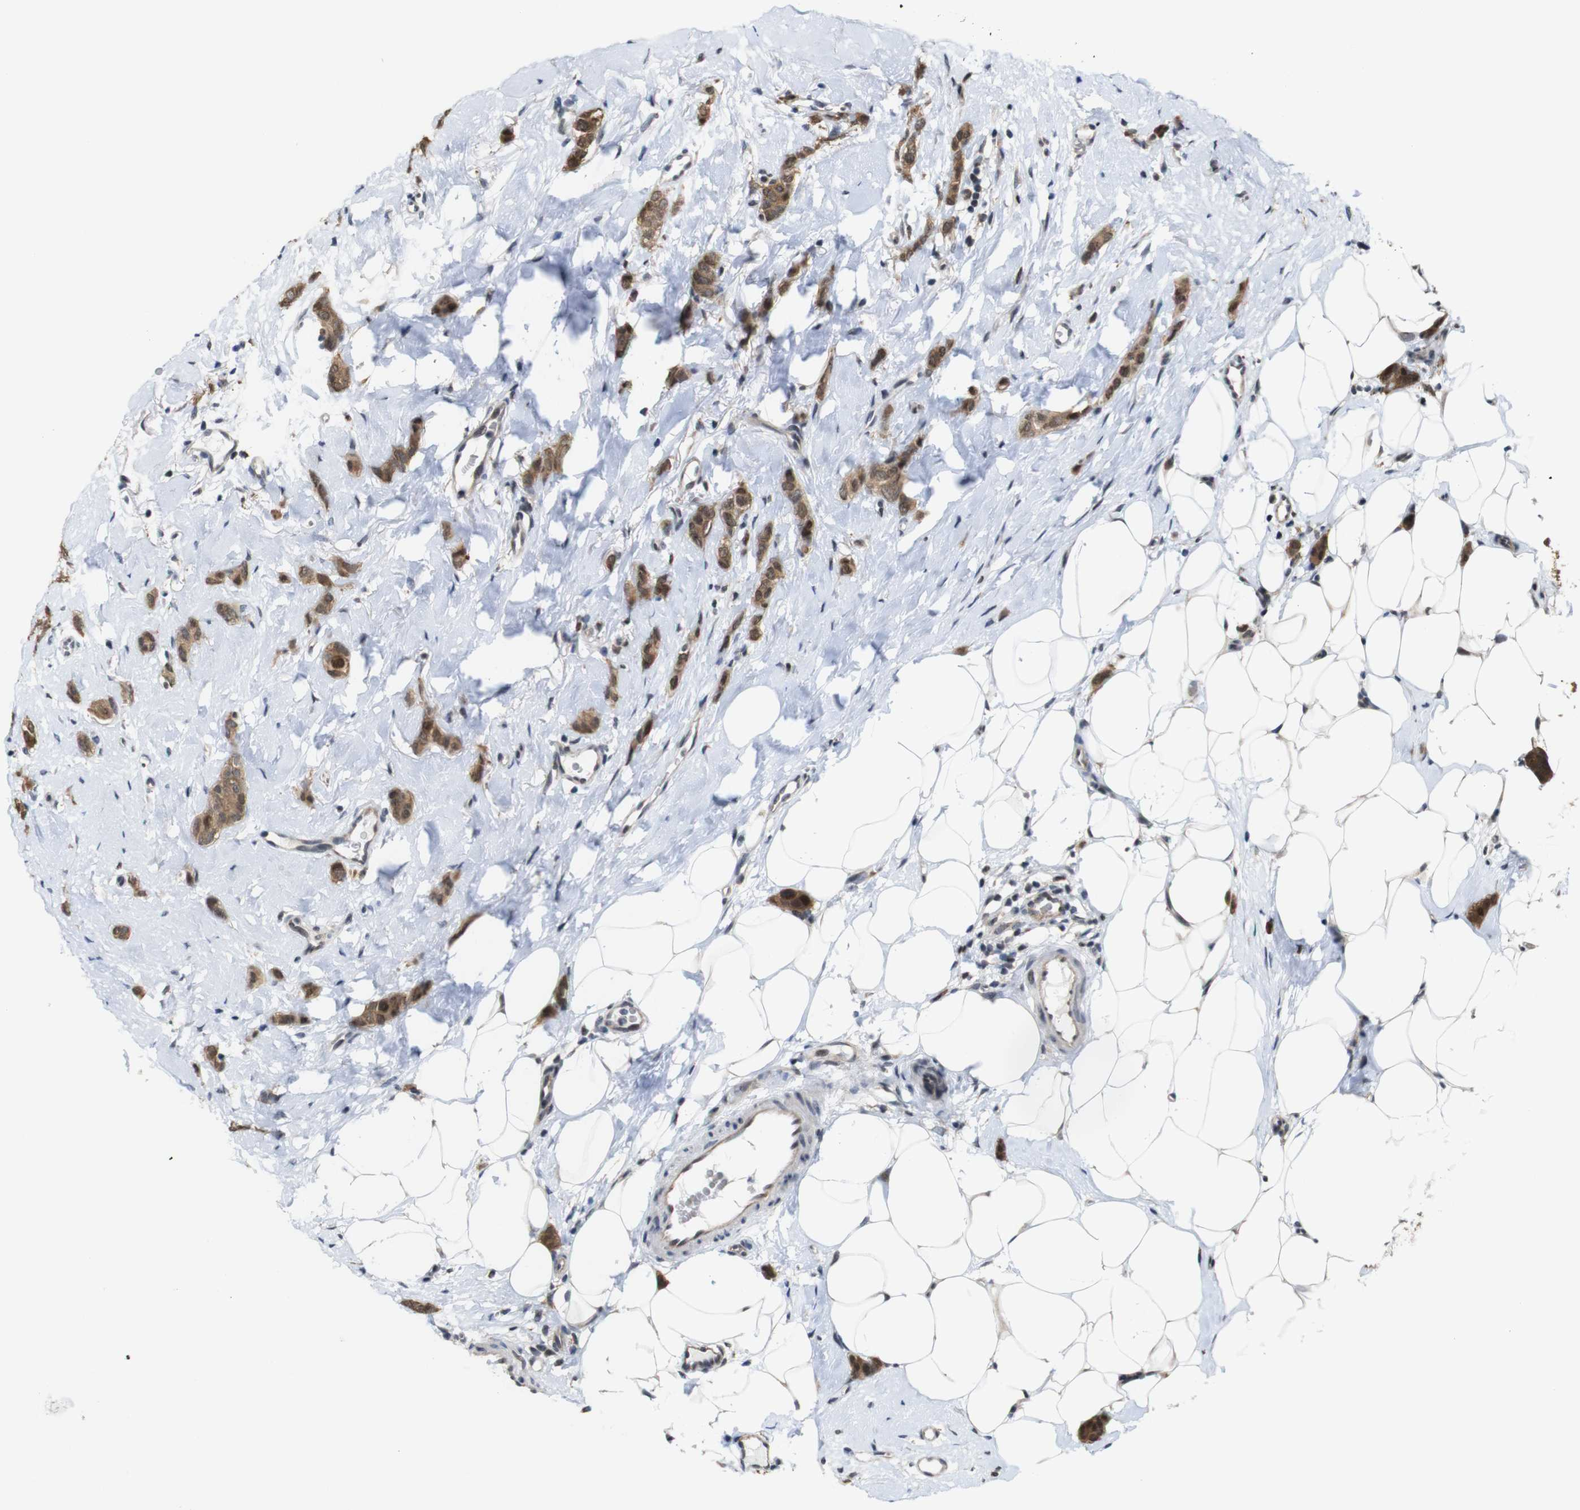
{"staining": {"intensity": "moderate", "quantity": ">75%", "location": "cytoplasmic/membranous,nuclear"}, "tissue": "breast cancer", "cell_type": "Tumor cells", "image_type": "cancer", "snomed": [{"axis": "morphology", "description": "Lobular carcinoma"}, {"axis": "topography", "description": "Skin"}, {"axis": "topography", "description": "Breast"}], "caption": "Breast cancer was stained to show a protein in brown. There is medium levels of moderate cytoplasmic/membranous and nuclear staining in about >75% of tumor cells.", "gene": "PNMA8A", "patient": {"sex": "female", "age": 46}}